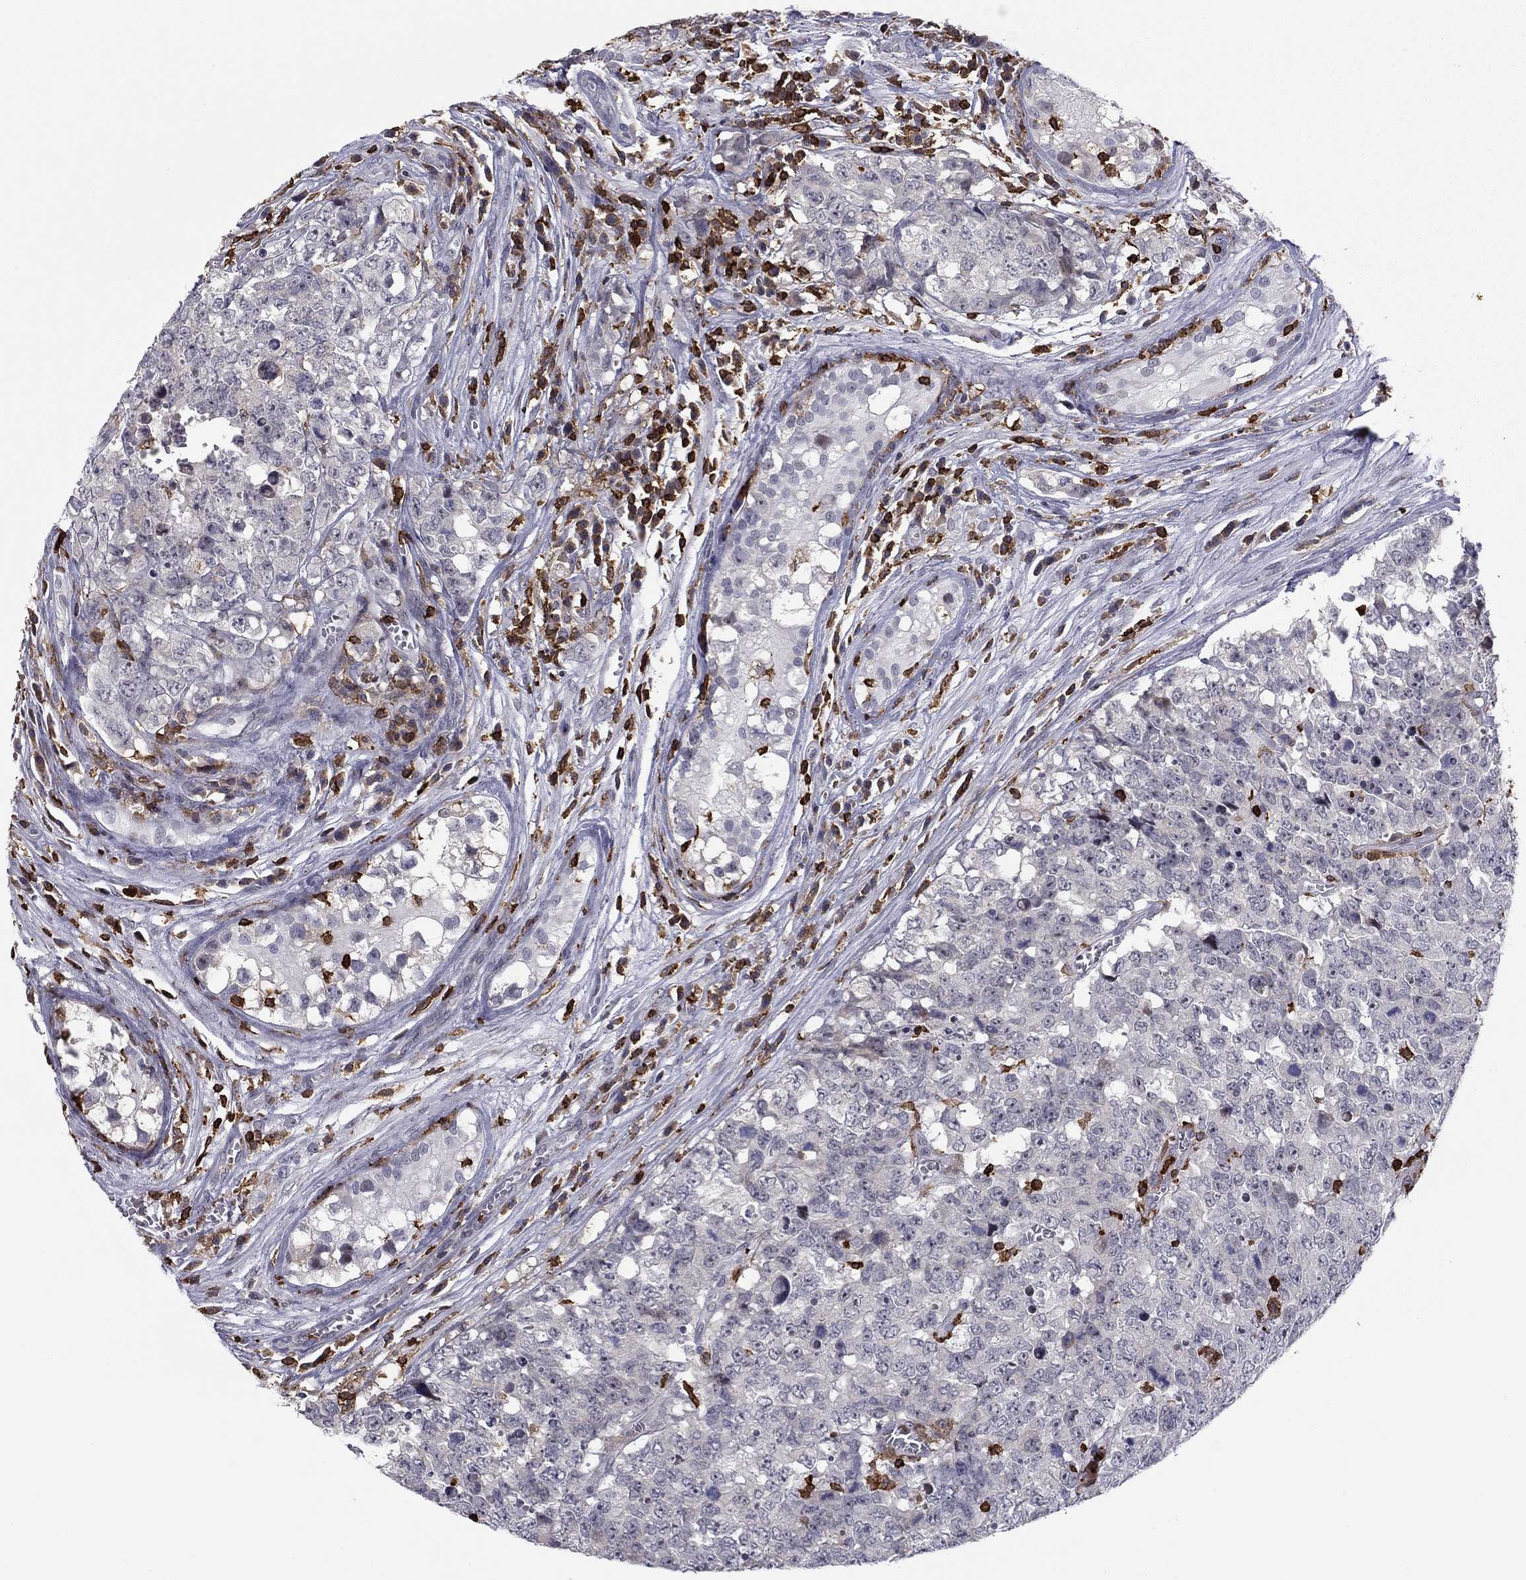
{"staining": {"intensity": "negative", "quantity": "none", "location": "none"}, "tissue": "testis cancer", "cell_type": "Tumor cells", "image_type": "cancer", "snomed": [{"axis": "morphology", "description": "Carcinoma, Embryonal, NOS"}, {"axis": "topography", "description": "Testis"}], "caption": "This micrograph is of testis cancer (embryonal carcinoma) stained with immunohistochemistry (IHC) to label a protein in brown with the nuclei are counter-stained blue. There is no positivity in tumor cells.", "gene": "ARHGAP27", "patient": {"sex": "male", "age": 23}}